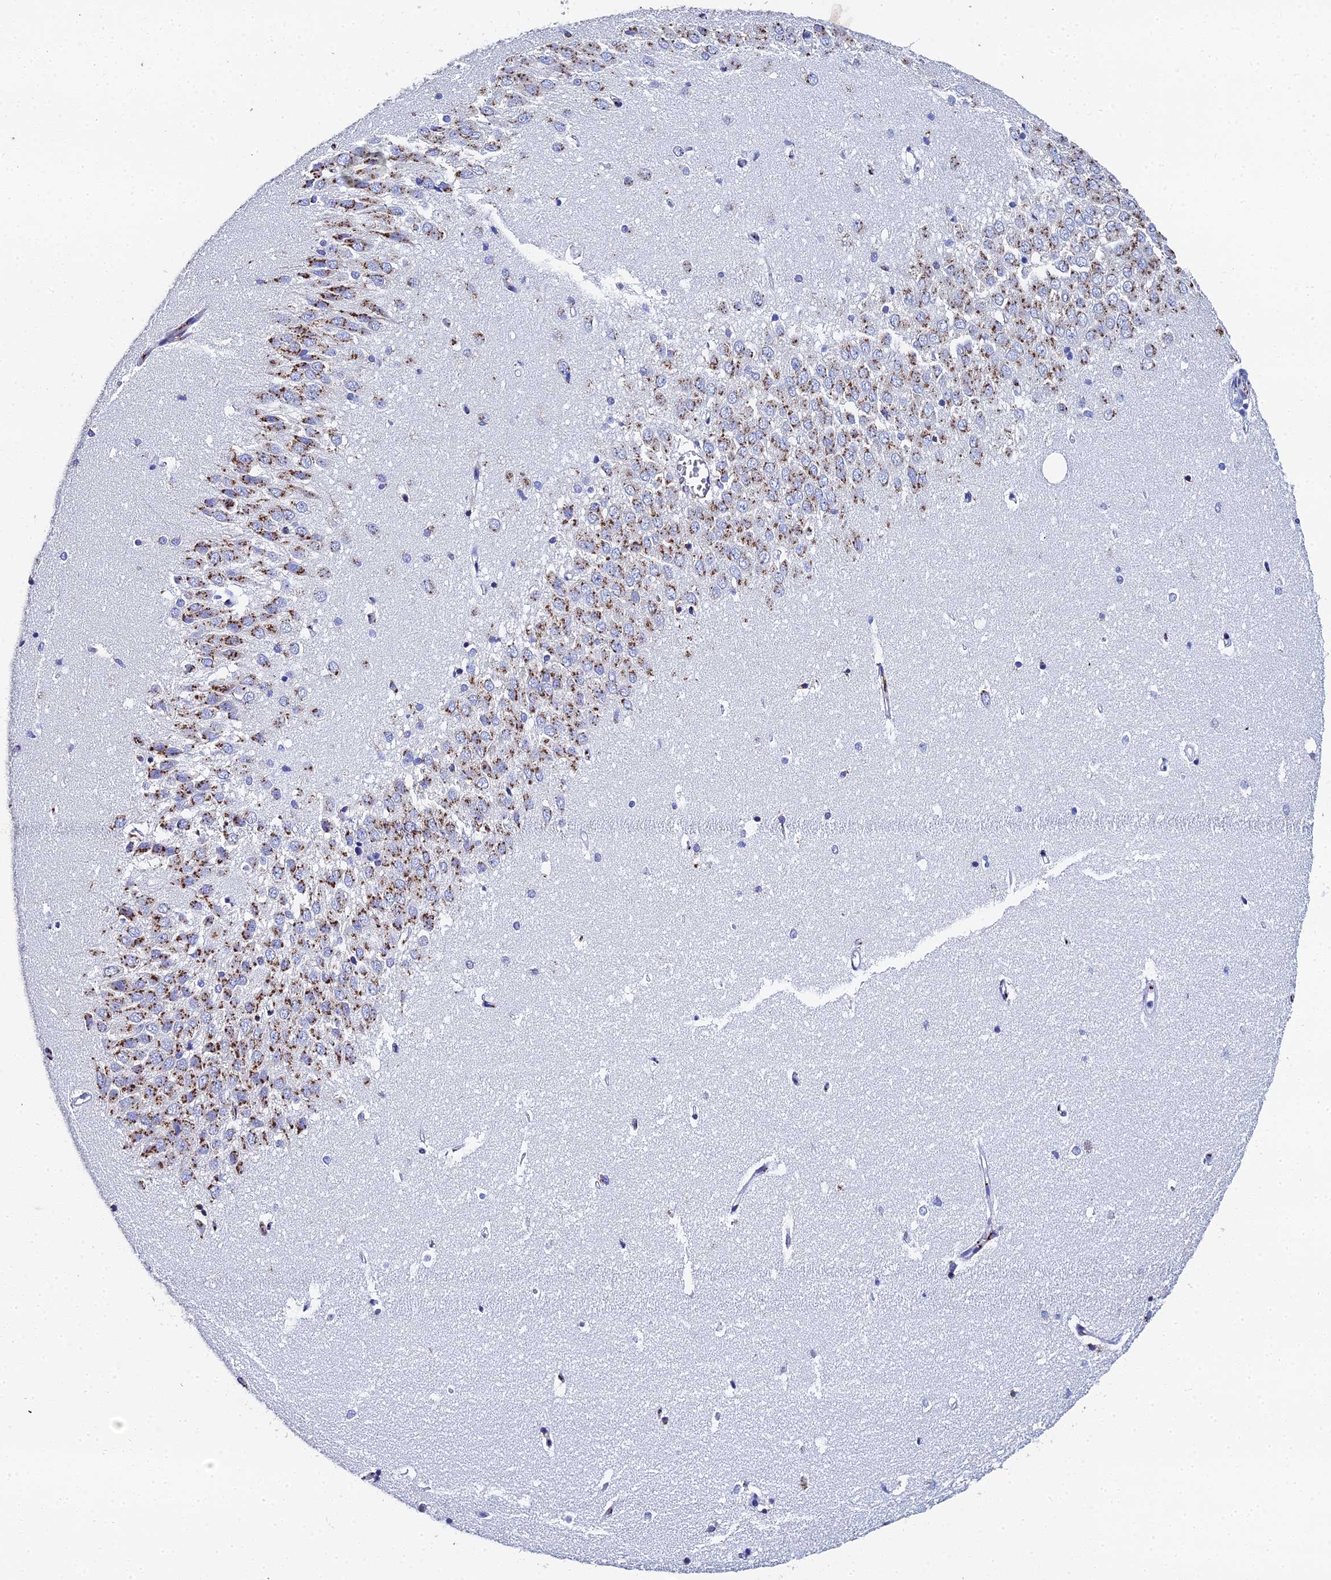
{"staining": {"intensity": "negative", "quantity": "none", "location": "none"}, "tissue": "hippocampus", "cell_type": "Glial cells", "image_type": "normal", "snomed": [{"axis": "morphology", "description": "Normal tissue, NOS"}, {"axis": "topography", "description": "Hippocampus"}], "caption": "This image is of normal hippocampus stained with immunohistochemistry to label a protein in brown with the nuclei are counter-stained blue. There is no positivity in glial cells.", "gene": "ENSG00000268674", "patient": {"sex": "female", "age": 64}}